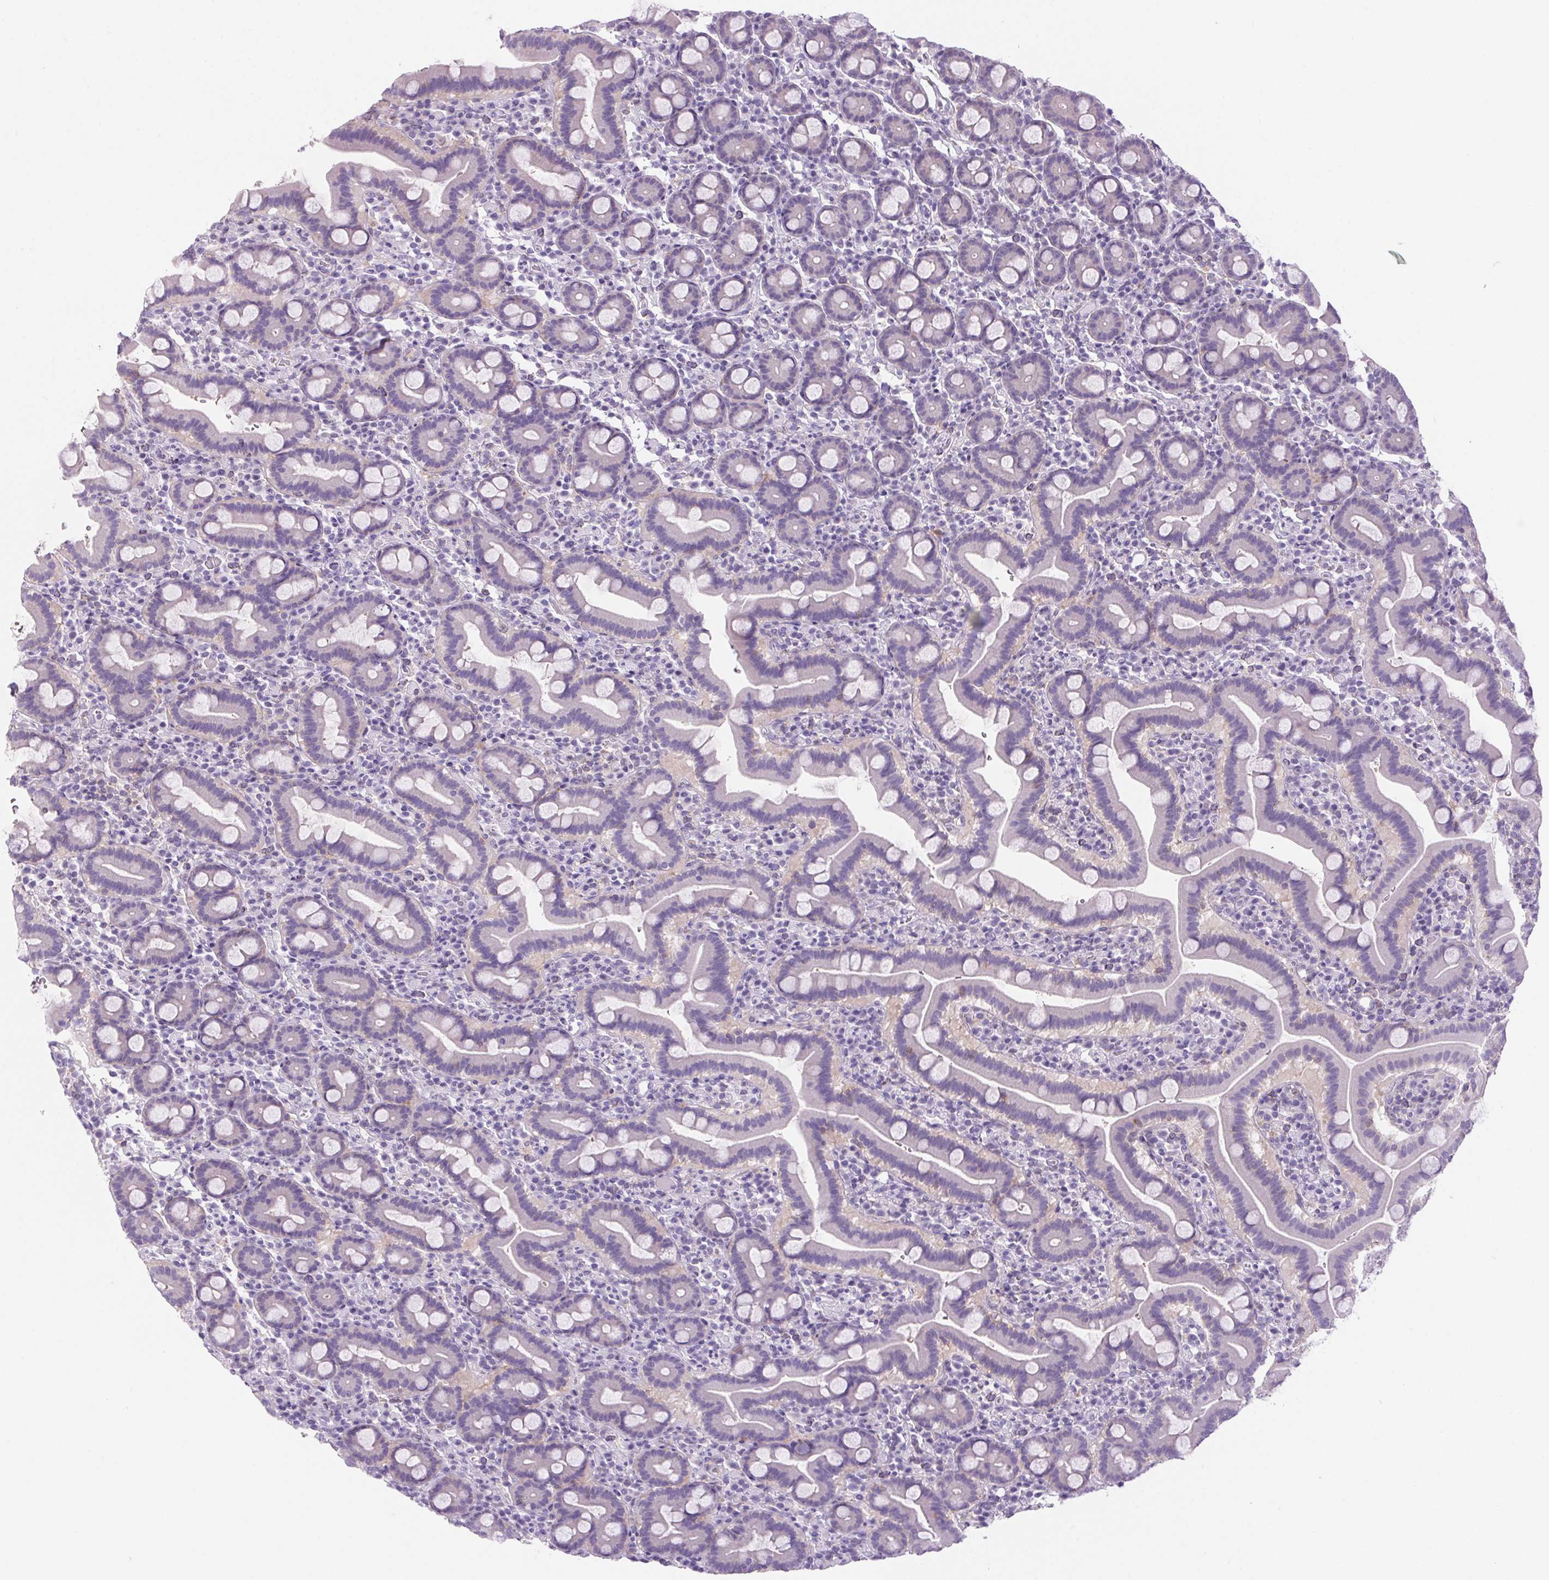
{"staining": {"intensity": "negative", "quantity": "none", "location": "none"}, "tissue": "small intestine", "cell_type": "Glandular cells", "image_type": "normal", "snomed": [{"axis": "morphology", "description": "Normal tissue, NOS"}, {"axis": "topography", "description": "Small intestine"}], "caption": "Immunohistochemistry (IHC) photomicrograph of normal small intestine: human small intestine stained with DAB displays no significant protein positivity in glandular cells.", "gene": "S100A2", "patient": {"sex": "male", "age": 26}}